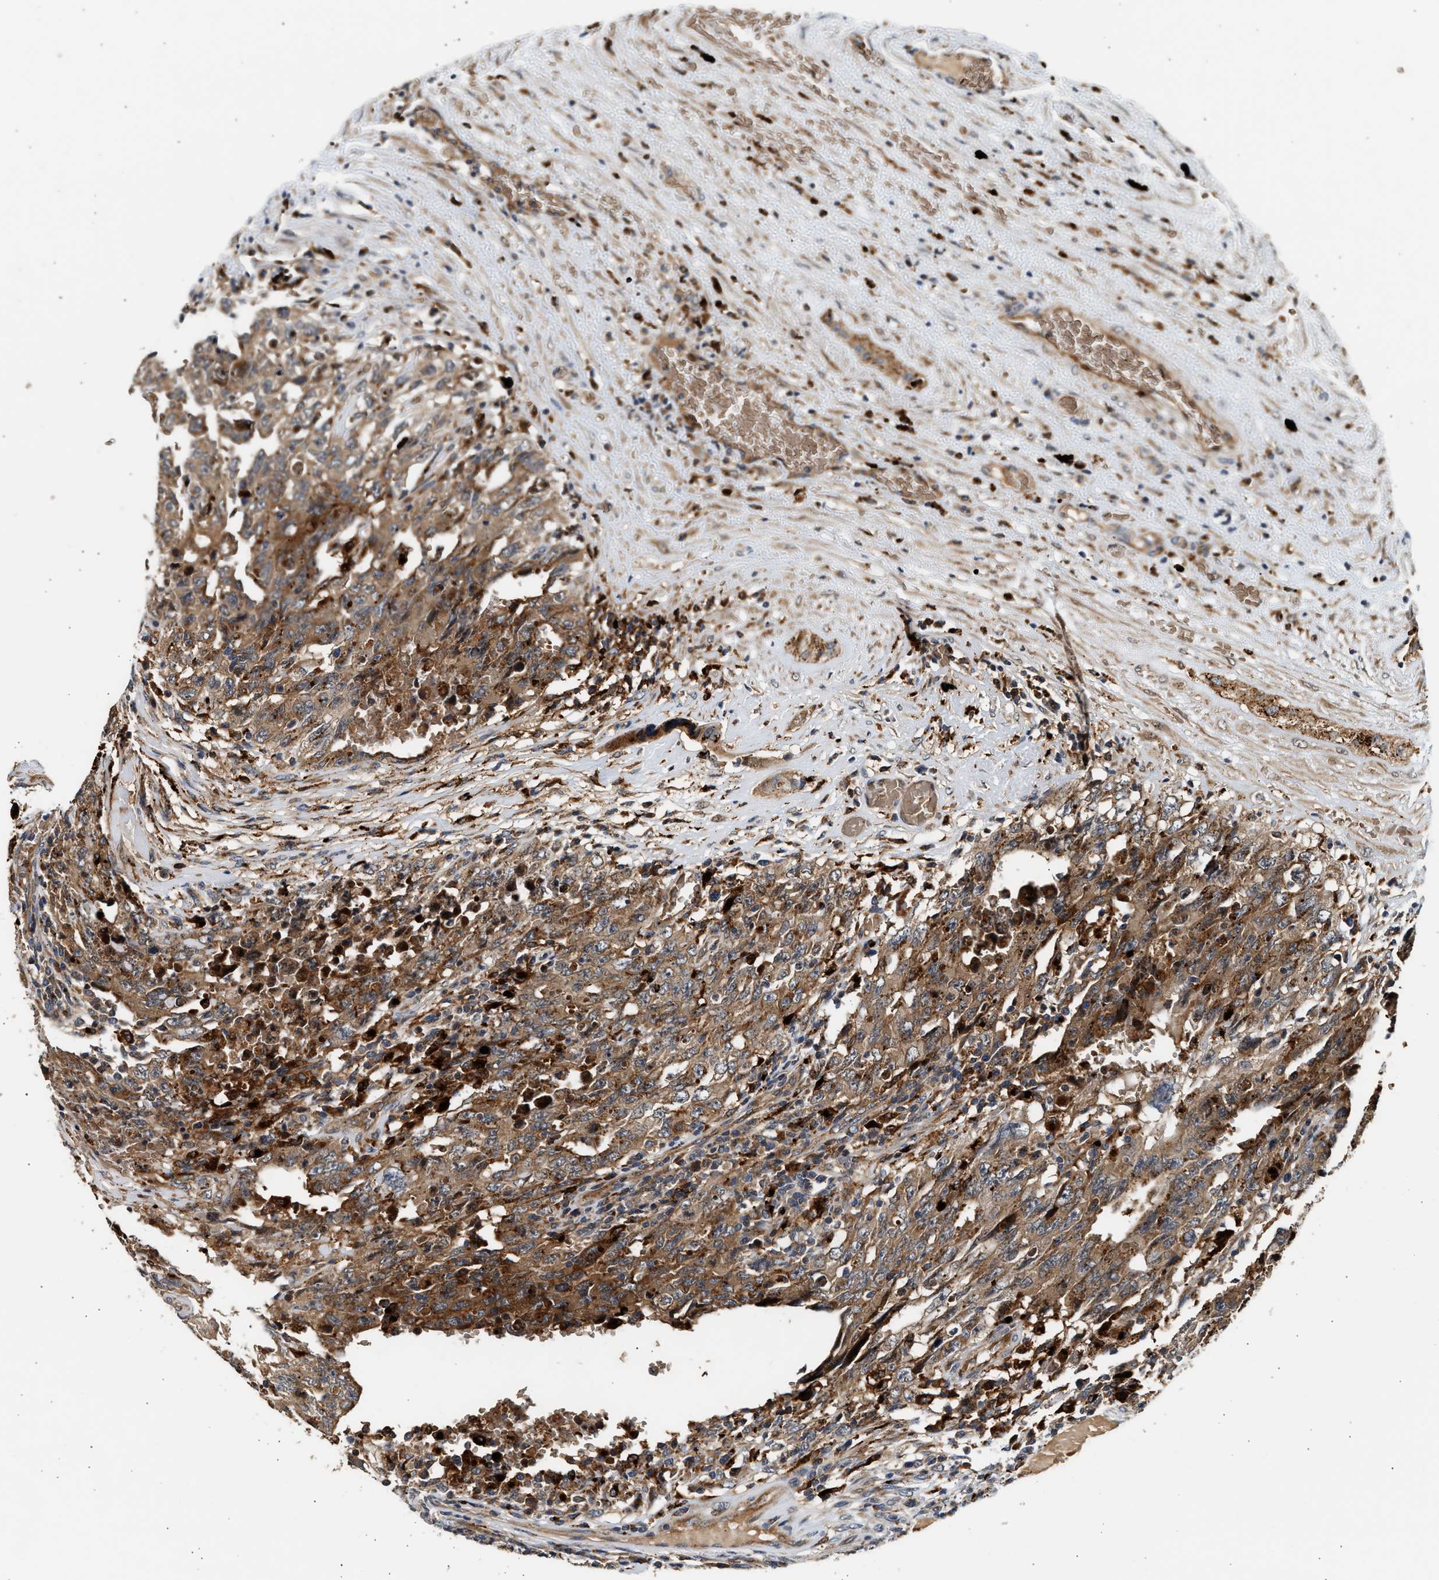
{"staining": {"intensity": "moderate", "quantity": ">75%", "location": "cytoplasmic/membranous"}, "tissue": "testis cancer", "cell_type": "Tumor cells", "image_type": "cancer", "snomed": [{"axis": "morphology", "description": "Carcinoma, Embryonal, NOS"}, {"axis": "topography", "description": "Testis"}], "caption": "An immunohistochemistry micrograph of tumor tissue is shown. Protein staining in brown shows moderate cytoplasmic/membranous positivity in testis cancer within tumor cells.", "gene": "PLD3", "patient": {"sex": "male", "age": 26}}